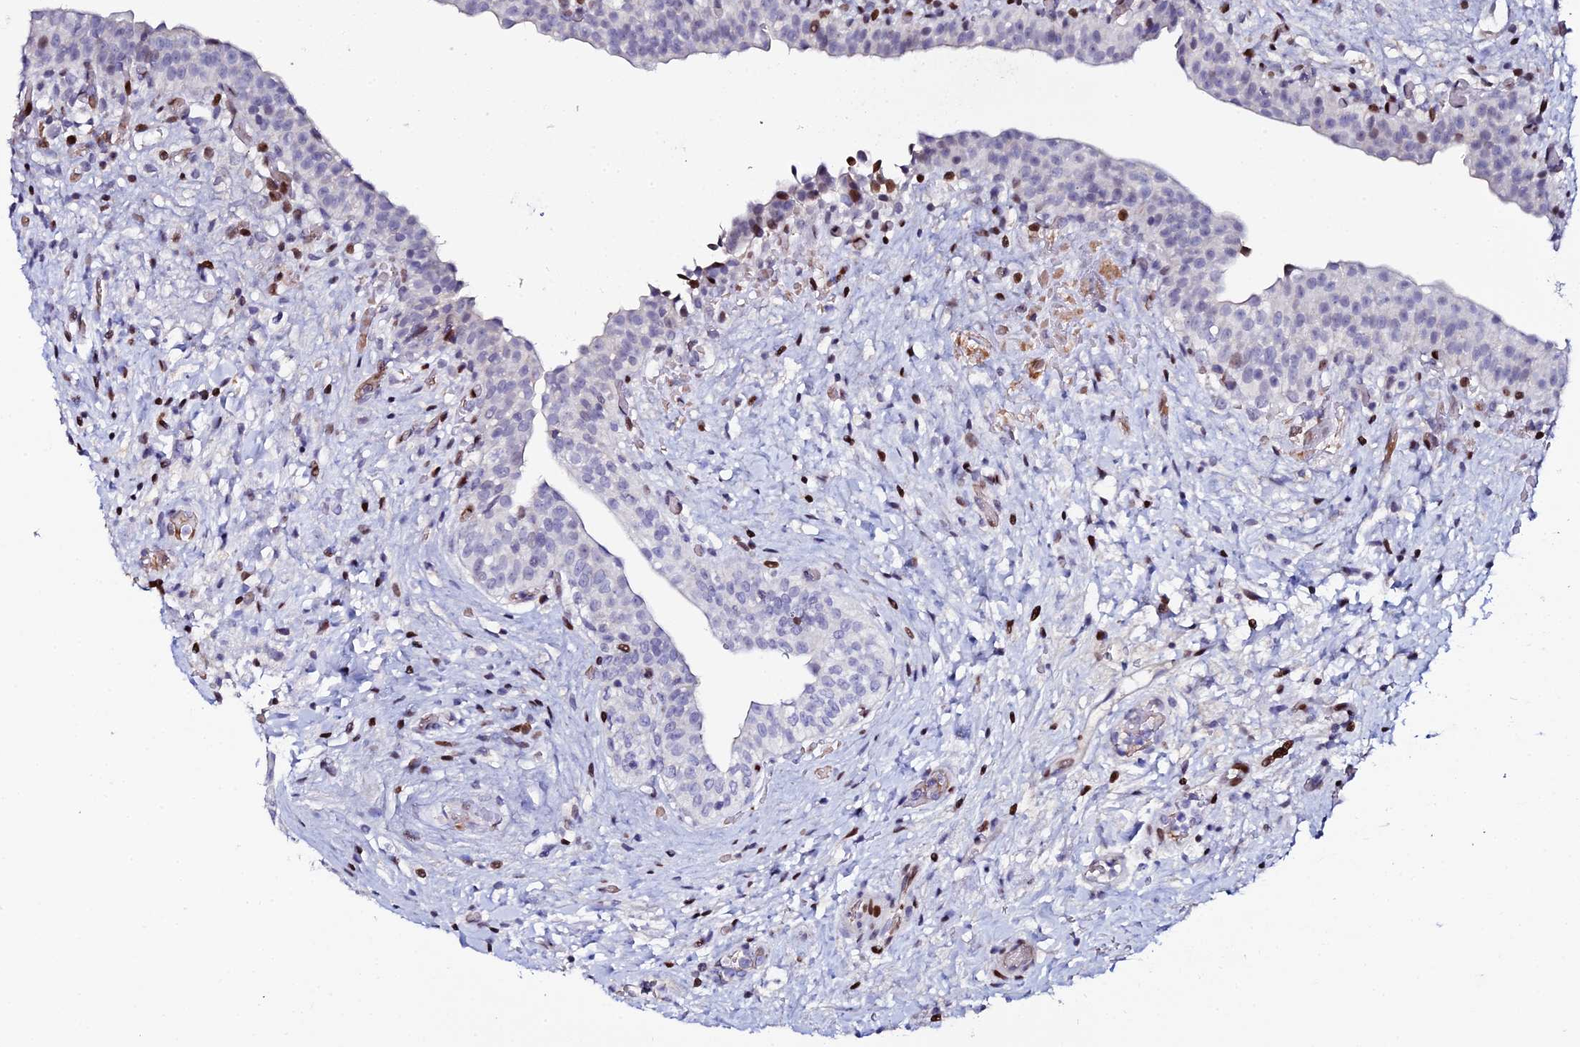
{"staining": {"intensity": "strong", "quantity": "<25%", "location": "nuclear"}, "tissue": "urinary bladder", "cell_type": "Urothelial cells", "image_type": "normal", "snomed": [{"axis": "morphology", "description": "Normal tissue, NOS"}, {"axis": "topography", "description": "Urinary bladder"}], "caption": "This micrograph exhibits benign urinary bladder stained with immunohistochemistry to label a protein in brown. The nuclear of urothelial cells show strong positivity for the protein. Nuclei are counter-stained blue.", "gene": "MYNN", "patient": {"sex": "male", "age": 69}}